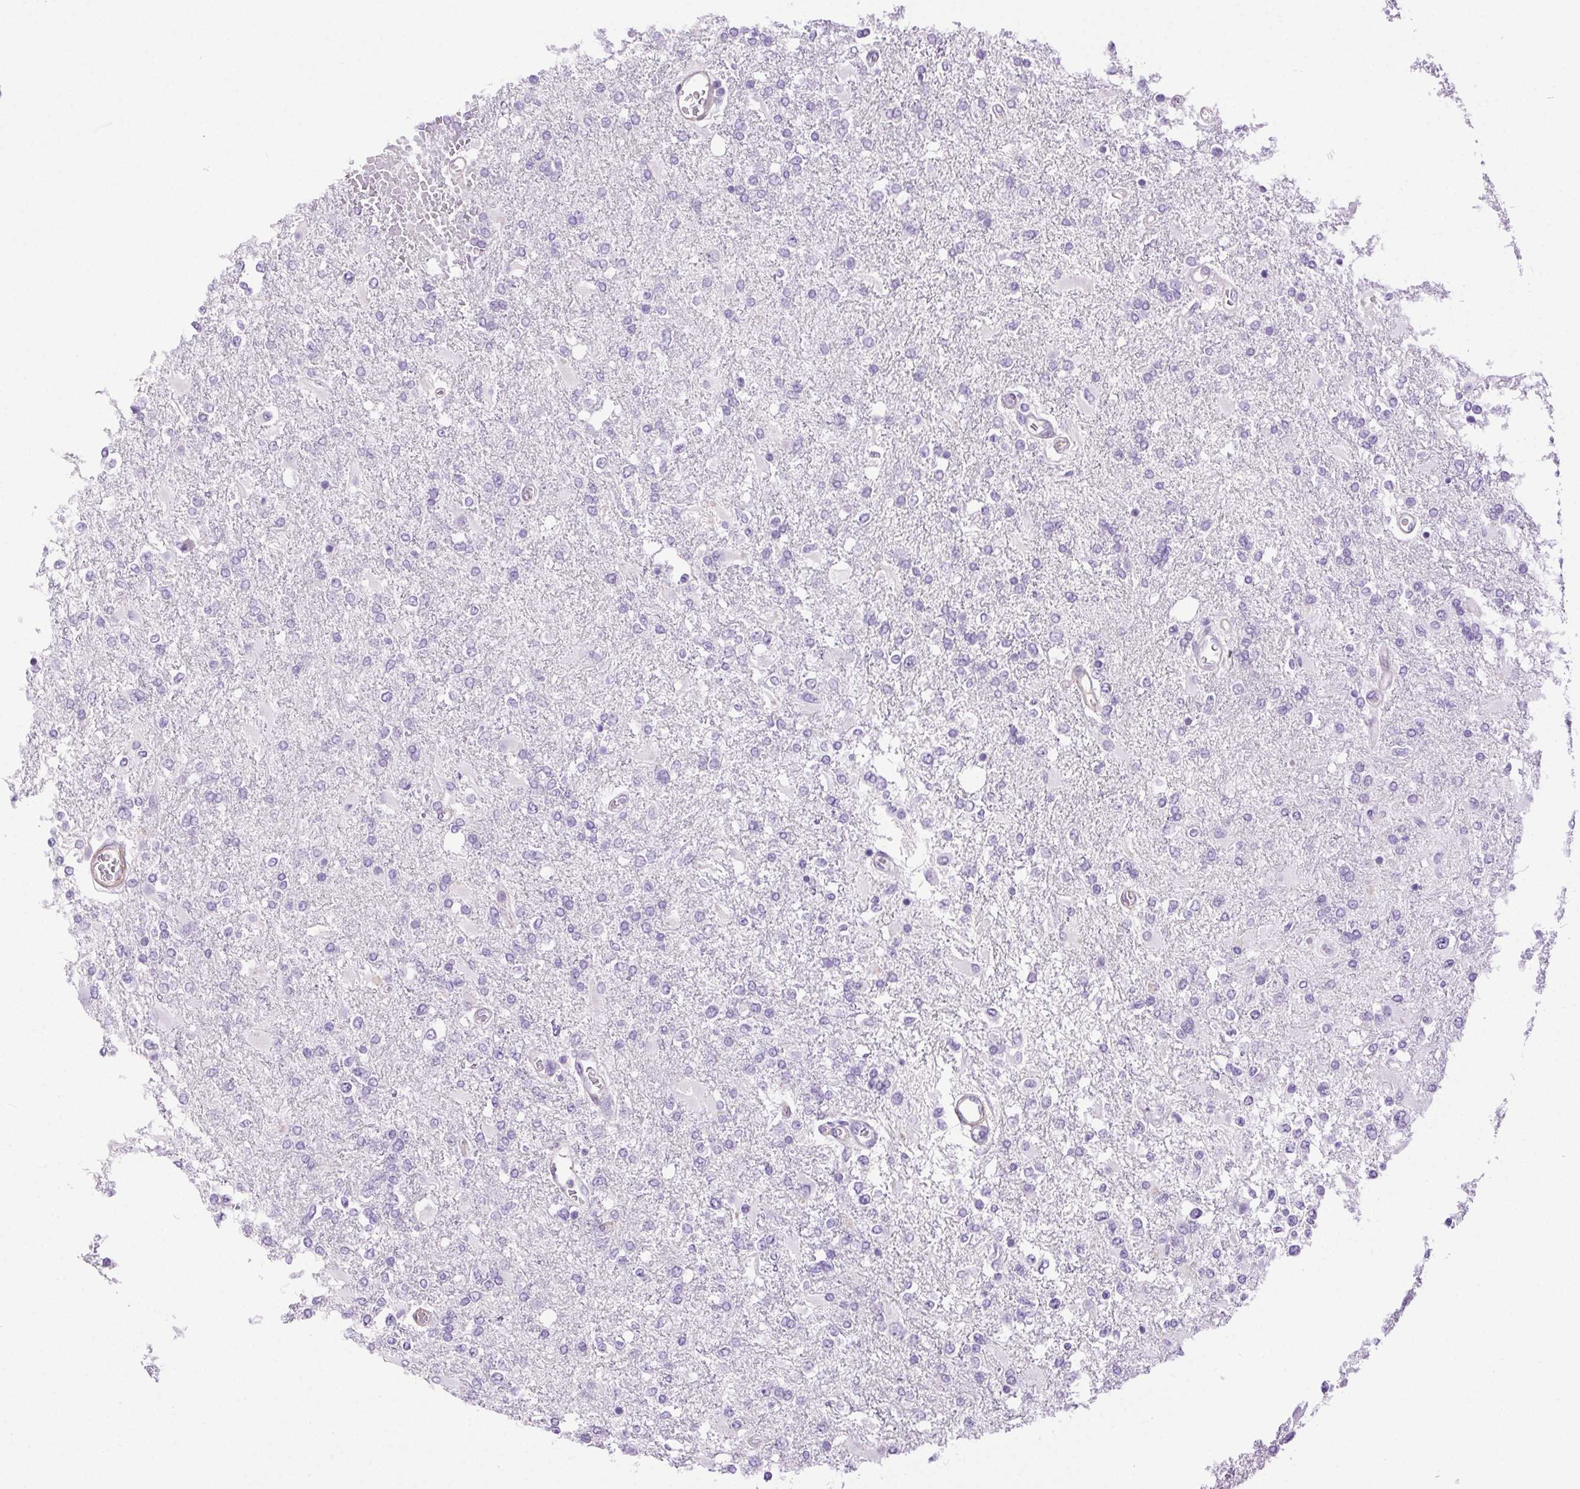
{"staining": {"intensity": "negative", "quantity": "none", "location": "none"}, "tissue": "glioma", "cell_type": "Tumor cells", "image_type": "cancer", "snomed": [{"axis": "morphology", "description": "Glioma, malignant, High grade"}, {"axis": "topography", "description": "Cerebral cortex"}], "caption": "There is no significant staining in tumor cells of malignant glioma (high-grade).", "gene": "SHCBP1L", "patient": {"sex": "male", "age": 79}}